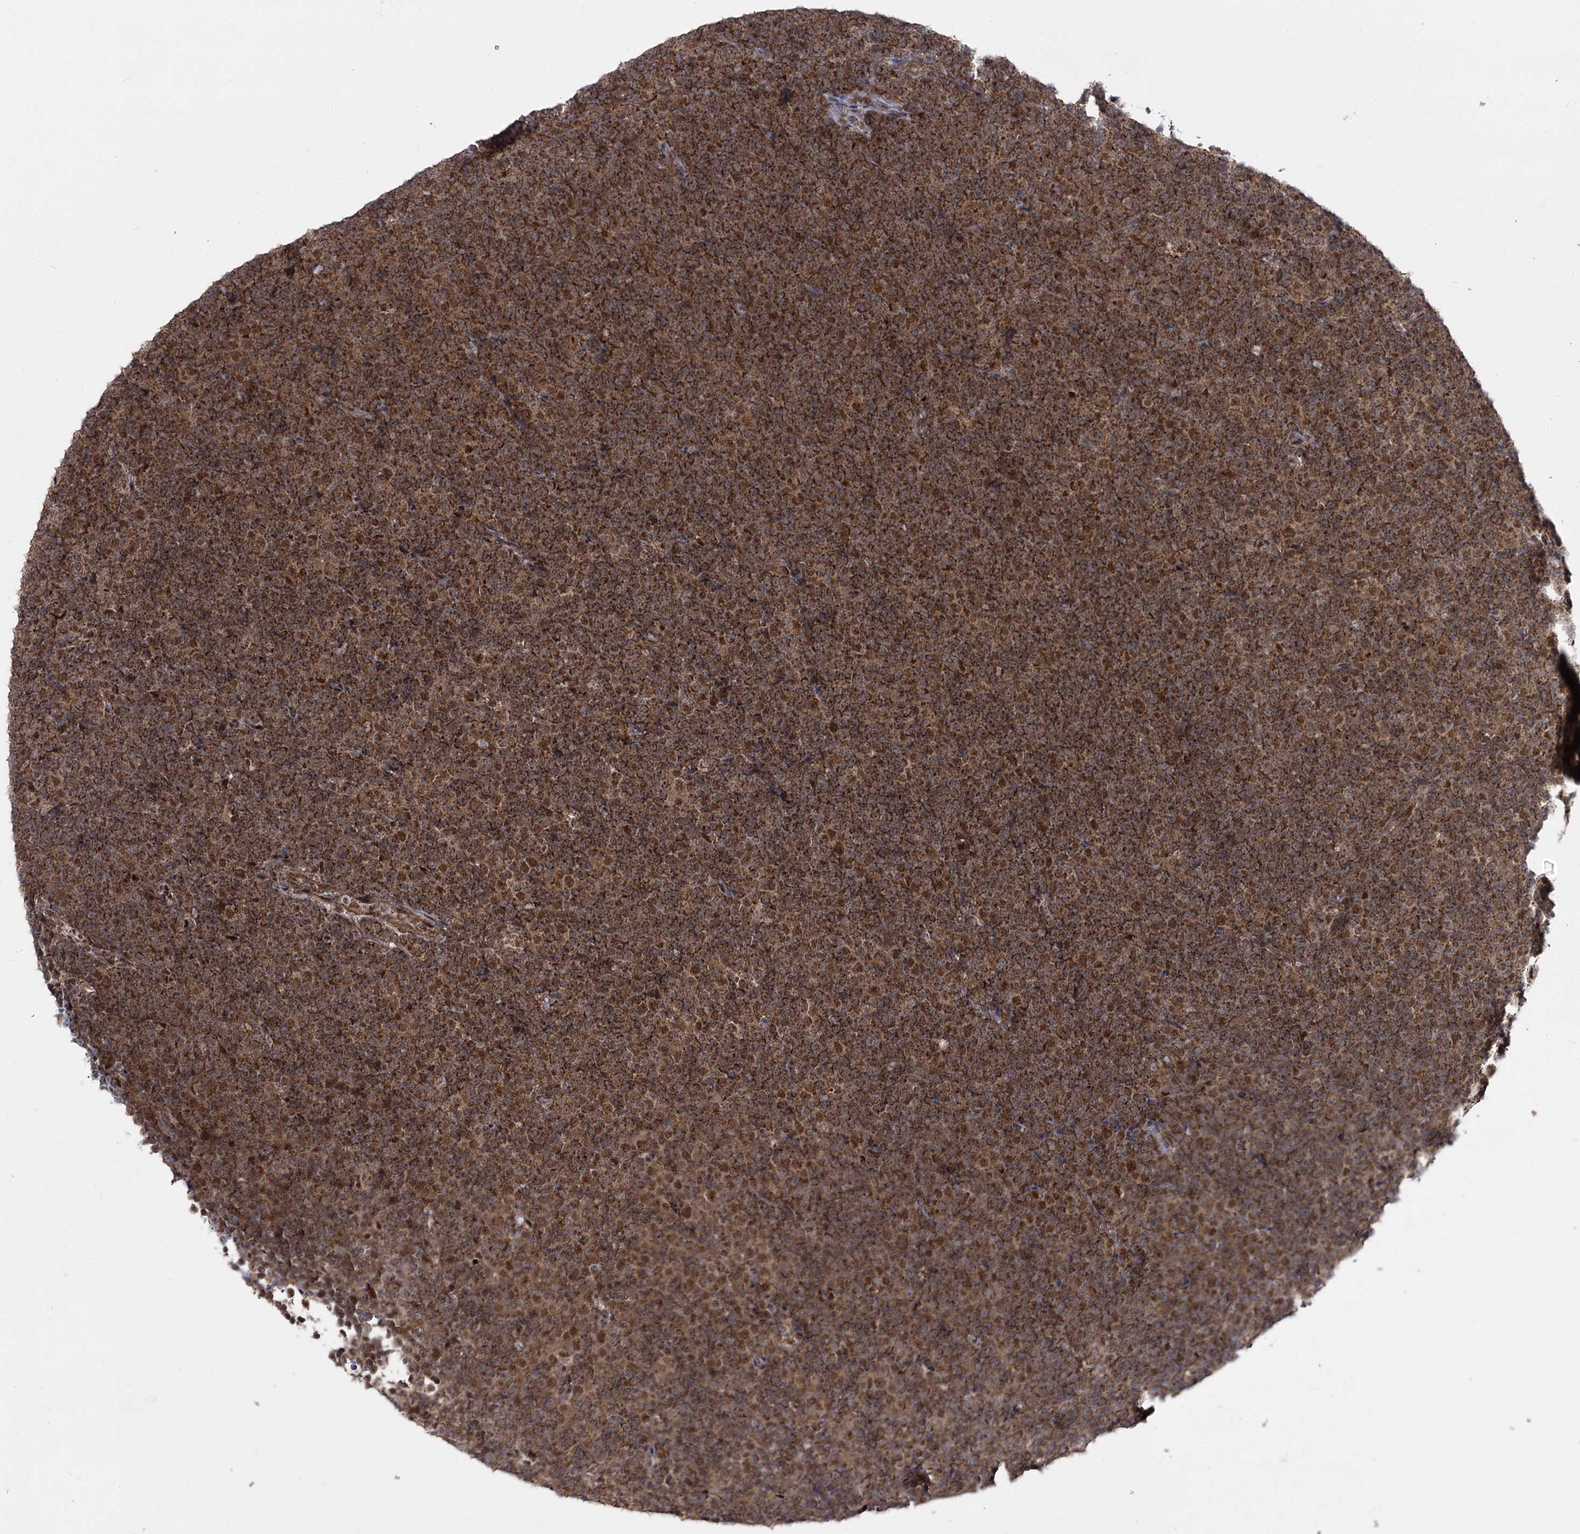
{"staining": {"intensity": "moderate", "quantity": ">75%", "location": "cytoplasmic/membranous"}, "tissue": "lymphoma", "cell_type": "Tumor cells", "image_type": "cancer", "snomed": [{"axis": "morphology", "description": "Malignant lymphoma, non-Hodgkin's type, Low grade"}, {"axis": "topography", "description": "Lymph node"}], "caption": "IHC photomicrograph of low-grade malignant lymphoma, non-Hodgkin's type stained for a protein (brown), which demonstrates medium levels of moderate cytoplasmic/membranous staining in about >75% of tumor cells.", "gene": "SLC4A1AP", "patient": {"sex": "female", "age": 67}}